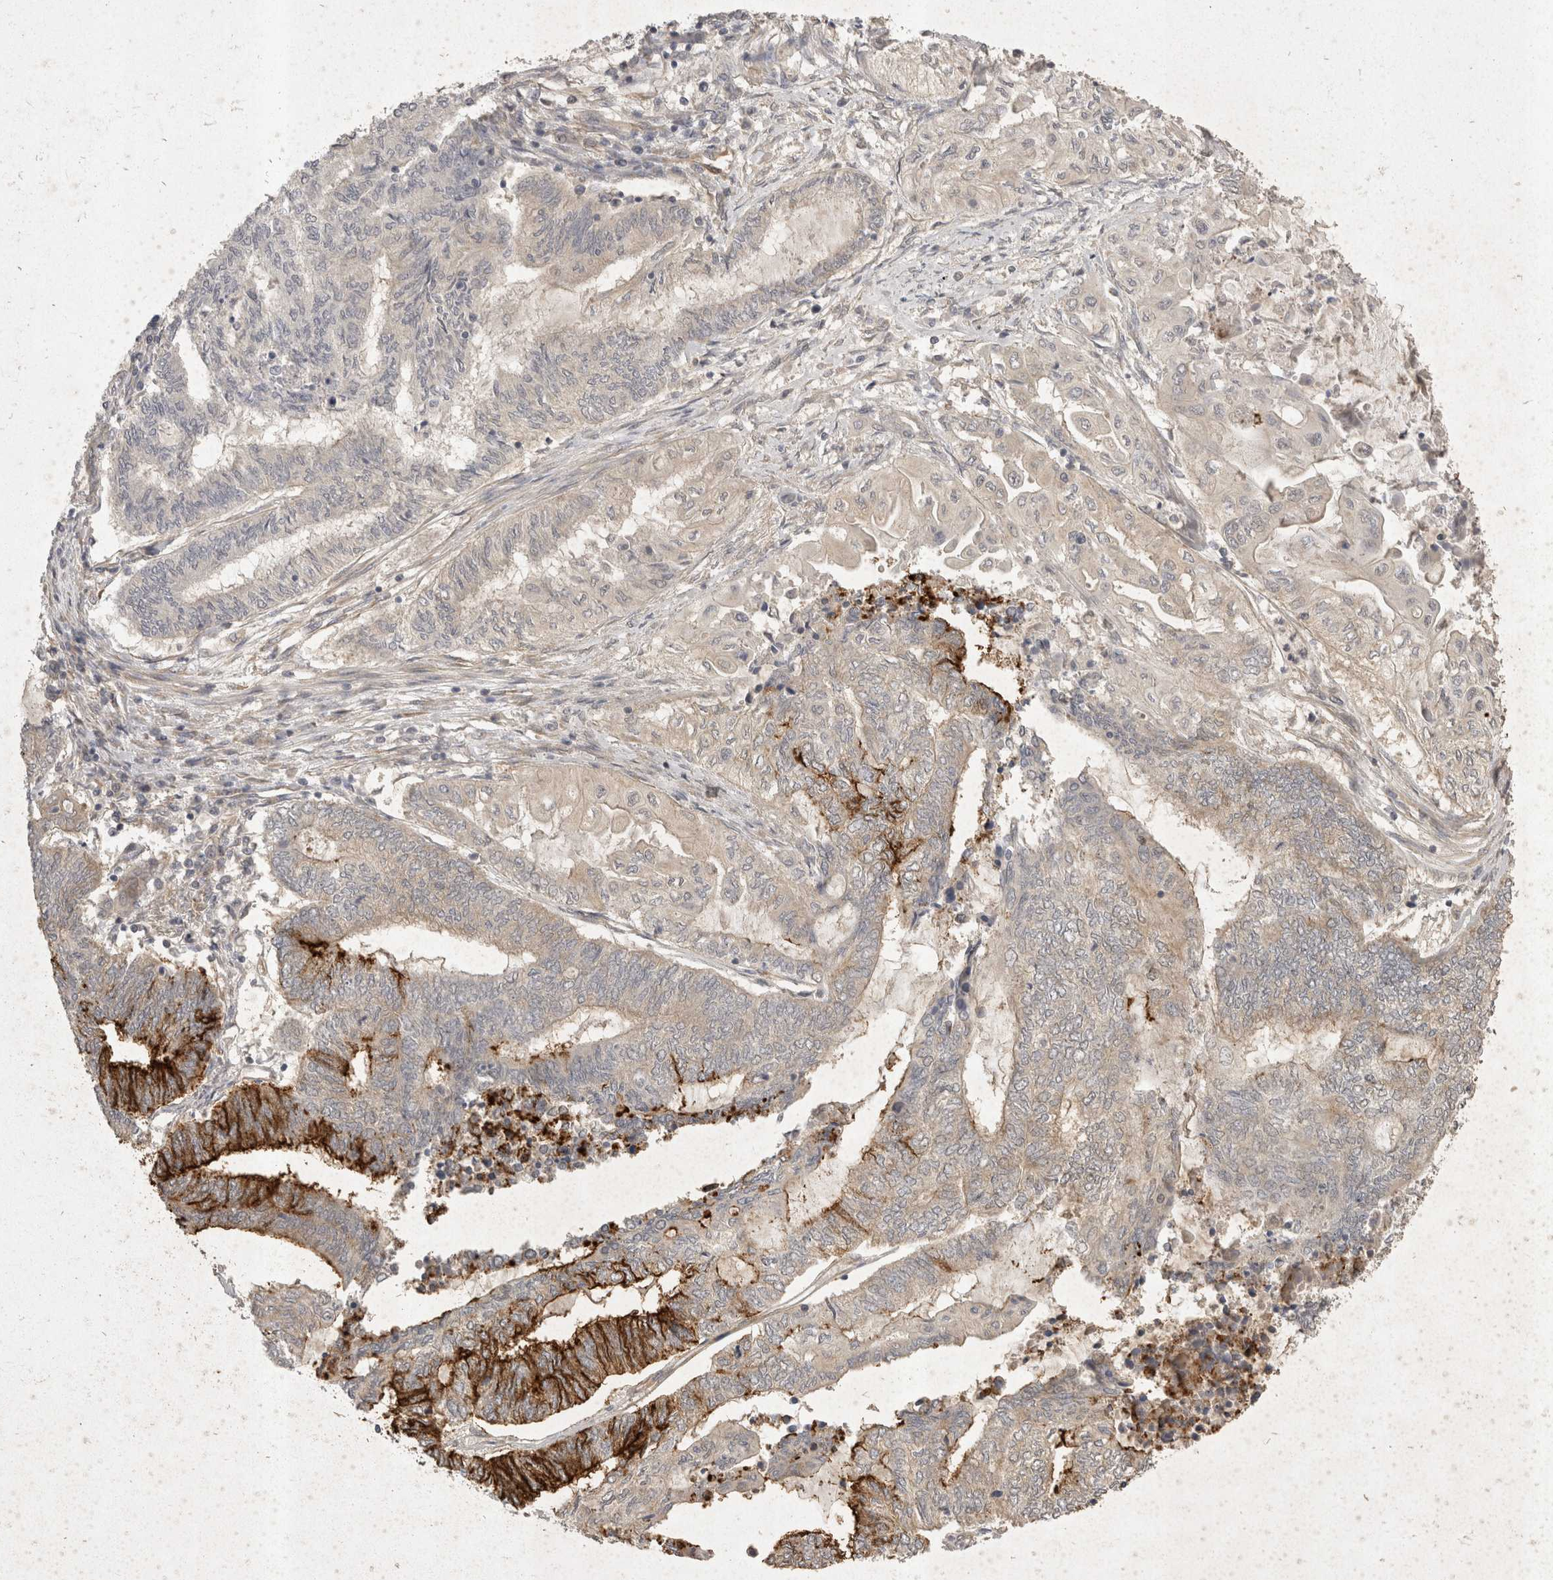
{"staining": {"intensity": "strong", "quantity": "<25%", "location": "cytoplasmic/membranous"}, "tissue": "endometrial cancer", "cell_type": "Tumor cells", "image_type": "cancer", "snomed": [{"axis": "morphology", "description": "Adenocarcinoma, NOS"}, {"axis": "topography", "description": "Uterus"}, {"axis": "topography", "description": "Endometrium"}], "caption": "The micrograph exhibits a brown stain indicating the presence of a protein in the cytoplasmic/membranous of tumor cells in endometrial cancer.", "gene": "EIF4G3", "patient": {"sex": "female", "age": 70}}